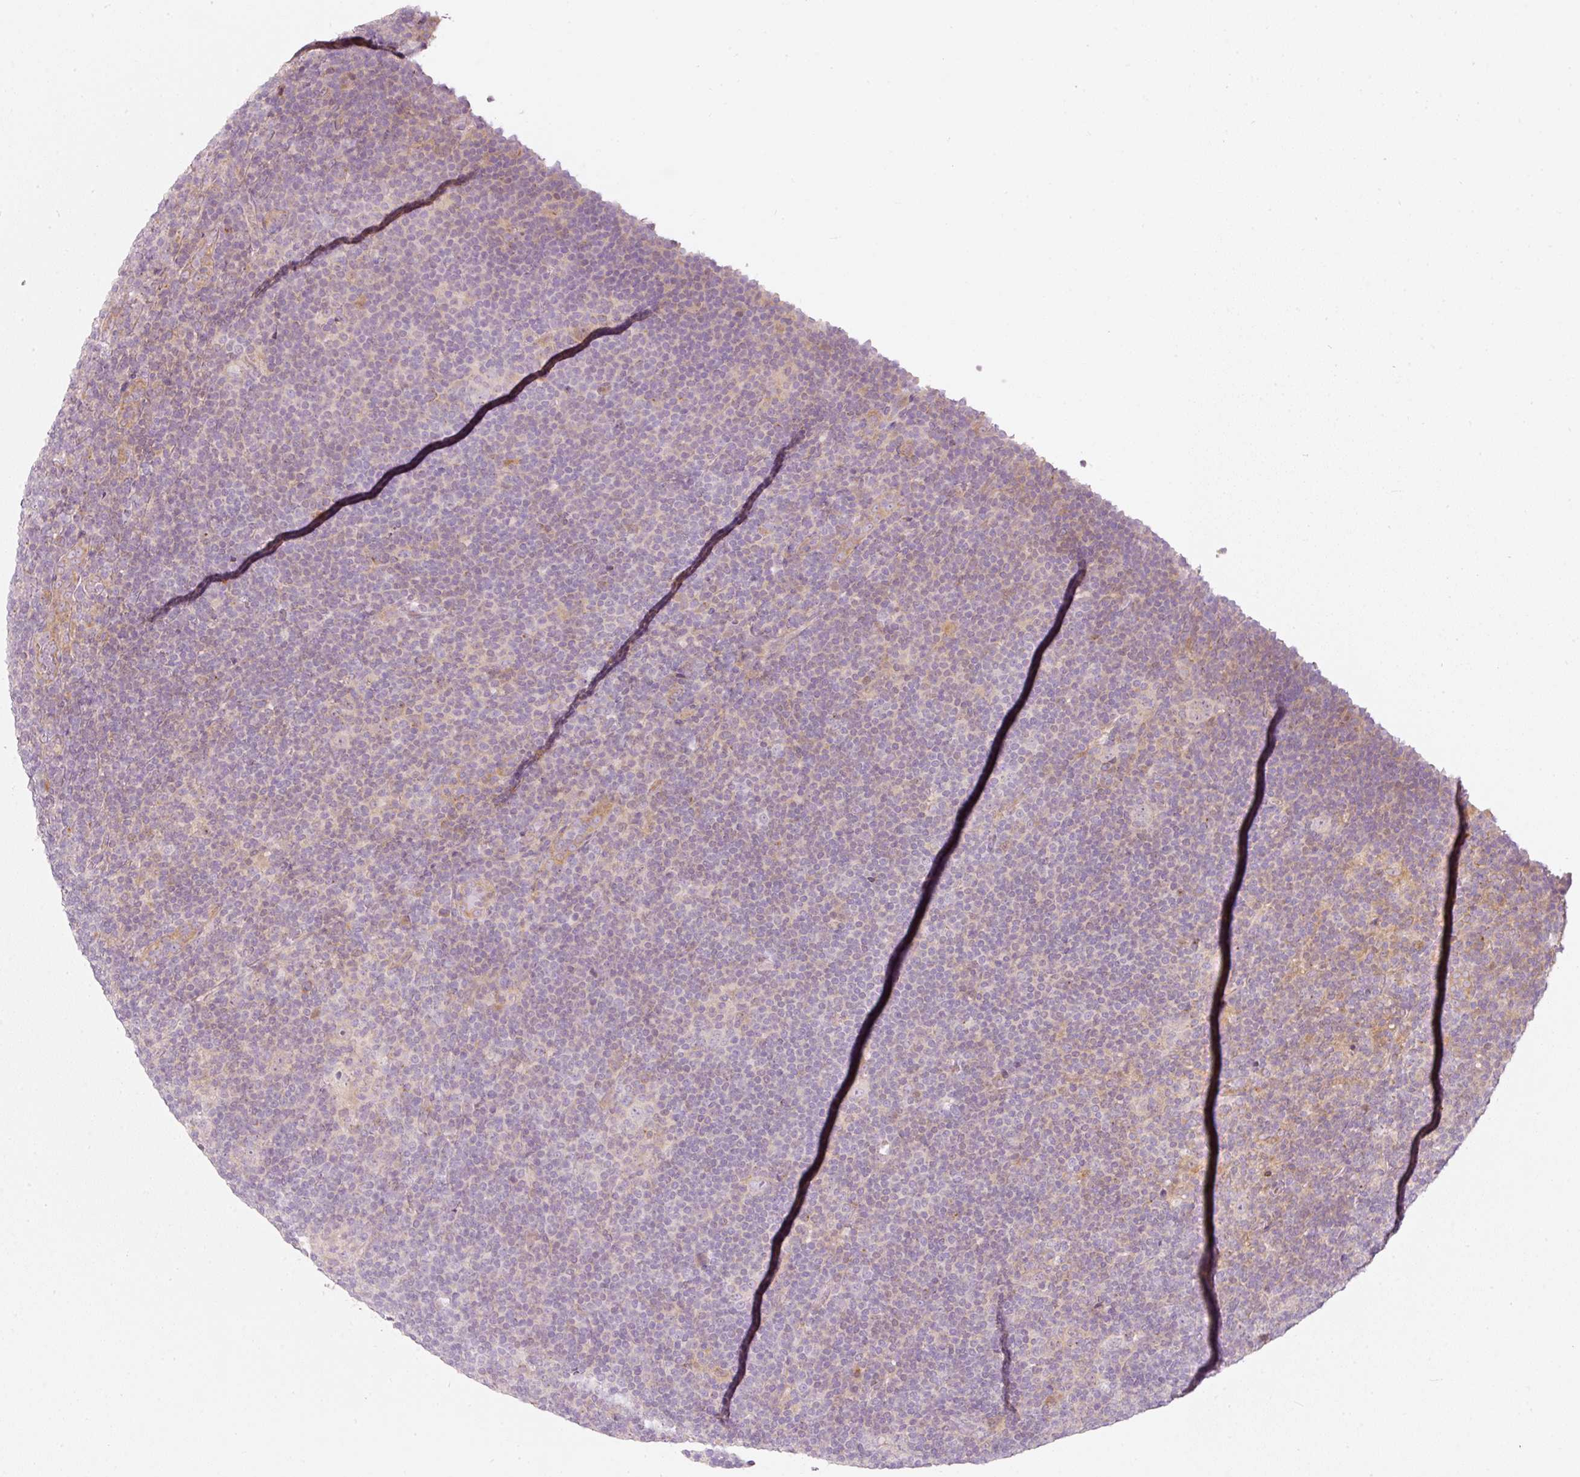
{"staining": {"intensity": "negative", "quantity": "none", "location": "none"}, "tissue": "lymphoma", "cell_type": "Tumor cells", "image_type": "cancer", "snomed": [{"axis": "morphology", "description": "Hodgkin's disease, NOS"}, {"axis": "topography", "description": "Lymph node"}], "caption": "Human Hodgkin's disease stained for a protein using immunohistochemistry (IHC) exhibits no positivity in tumor cells.", "gene": "SLC20A1", "patient": {"sex": "female", "age": 57}}